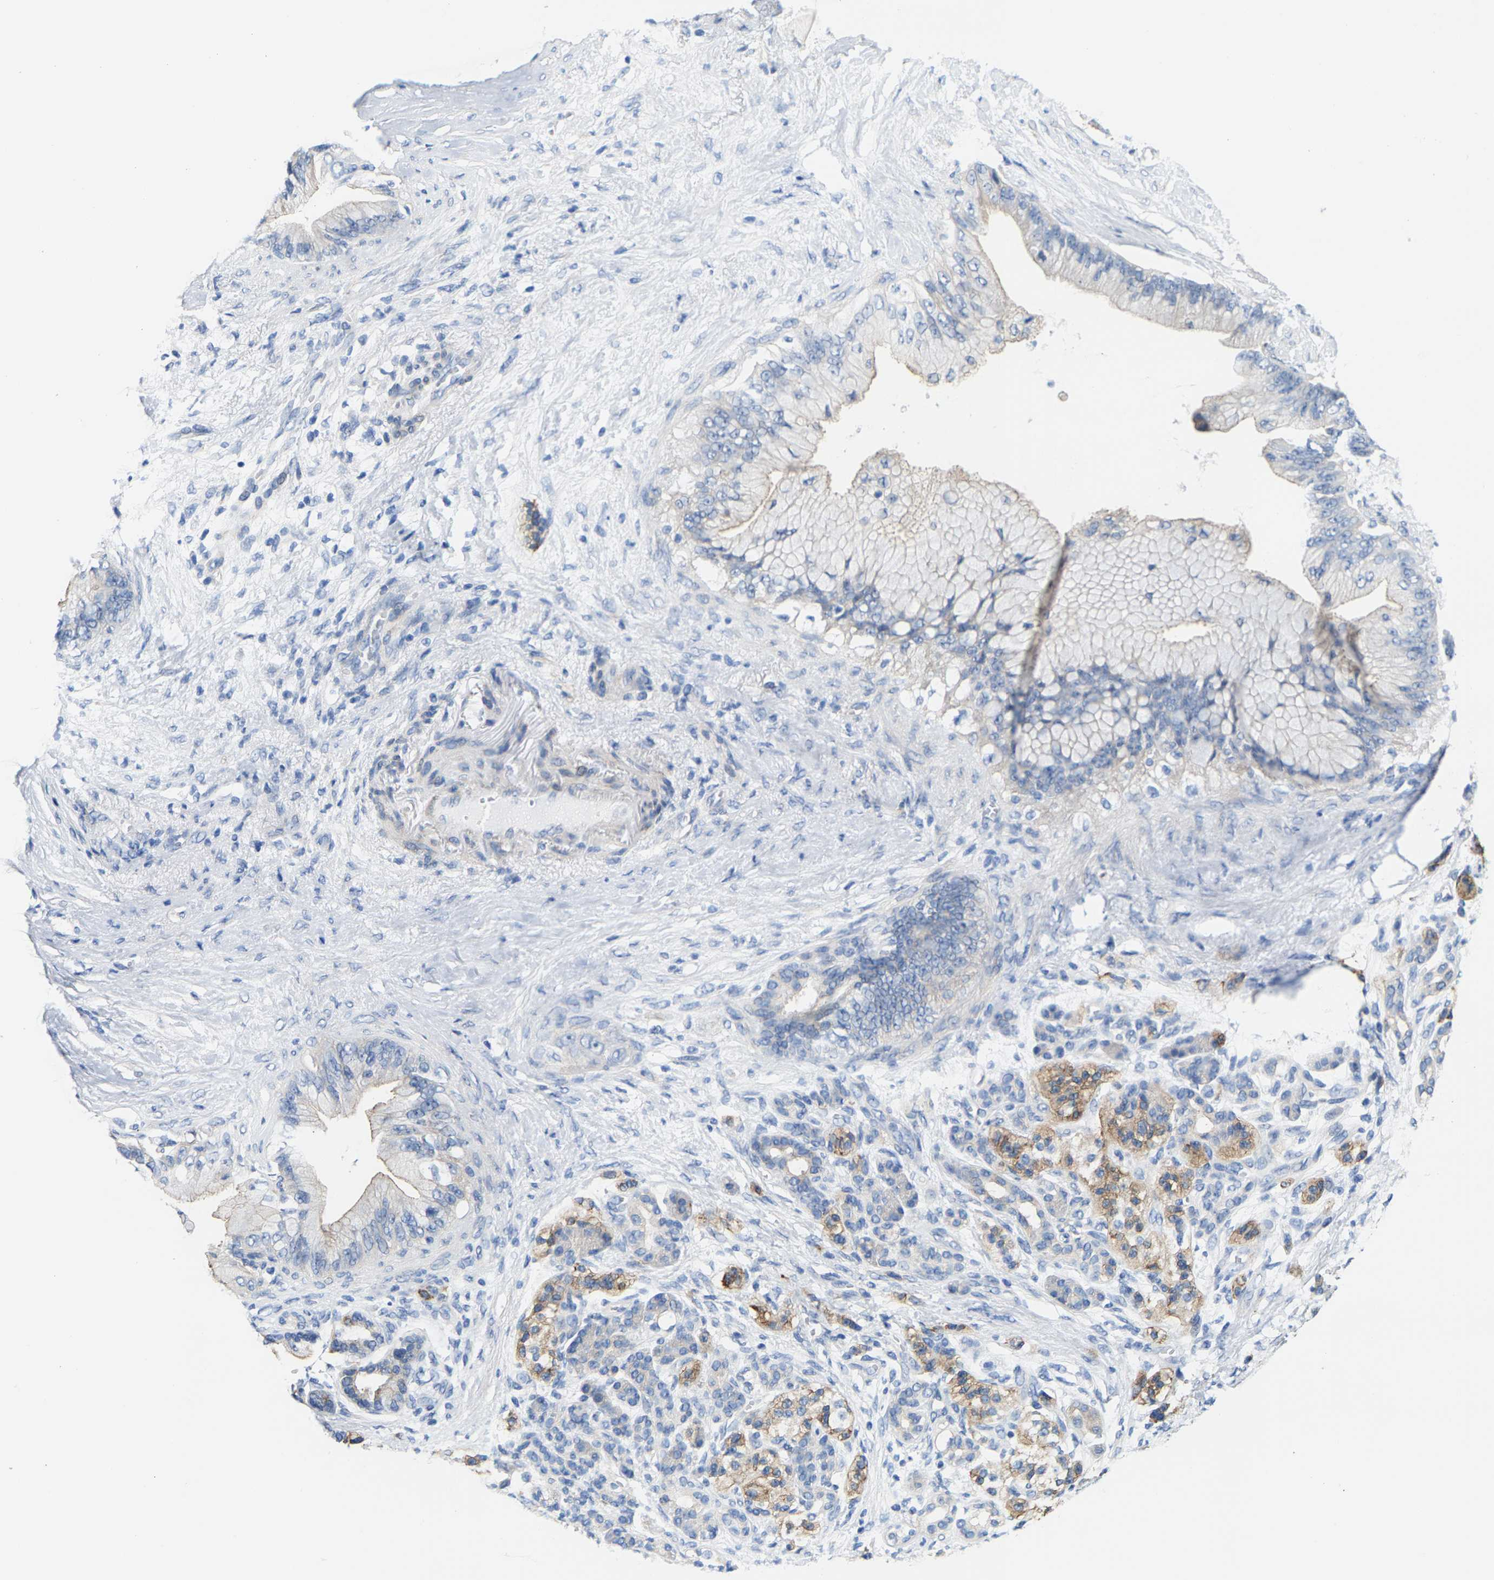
{"staining": {"intensity": "negative", "quantity": "none", "location": "none"}, "tissue": "pancreatic cancer", "cell_type": "Tumor cells", "image_type": "cancer", "snomed": [{"axis": "morphology", "description": "Adenocarcinoma, NOS"}, {"axis": "topography", "description": "Pancreas"}], "caption": "Immunohistochemistry (IHC) image of neoplastic tissue: pancreatic cancer (adenocarcinoma) stained with DAB exhibits no significant protein positivity in tumor cells.", "gene": "DSCAM", "patient": {"sex": "male", "age": 59}}